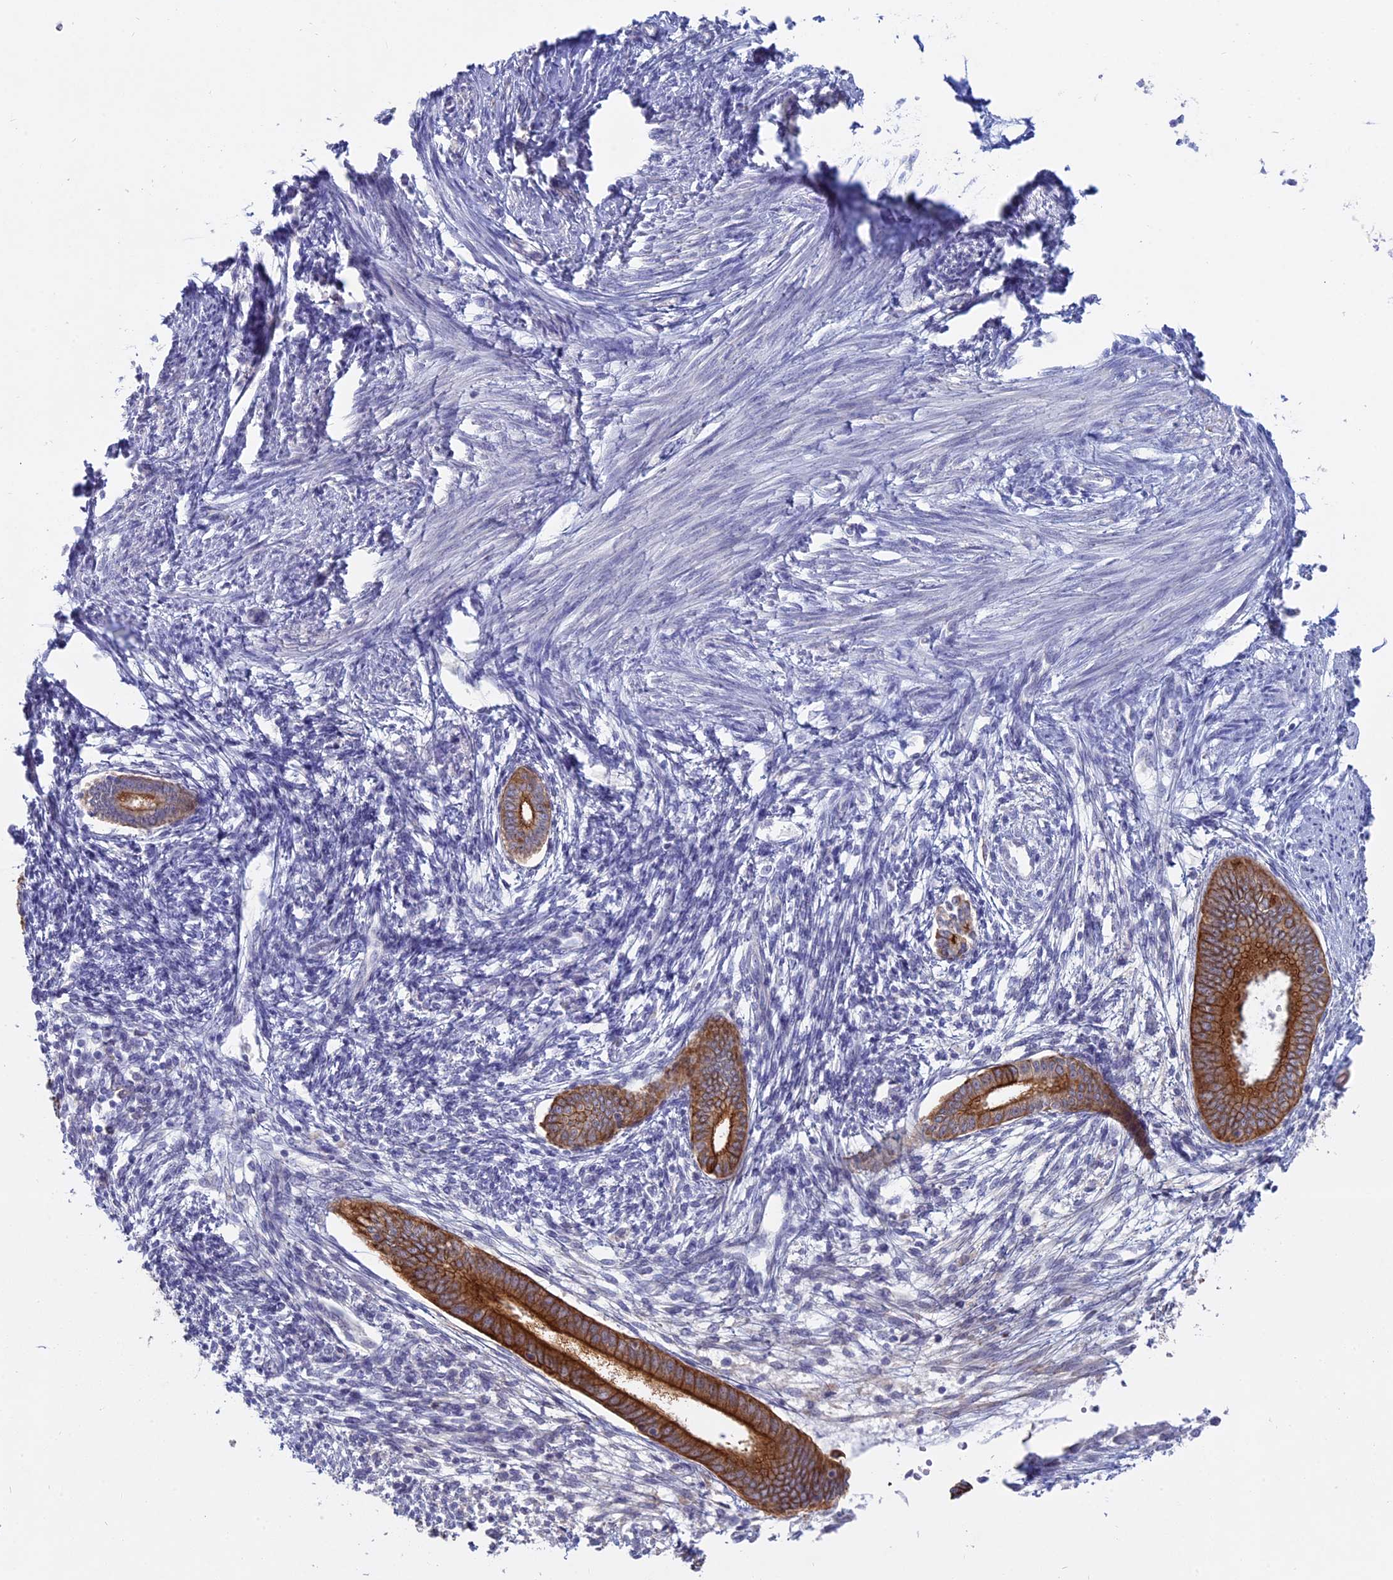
{"staining": {"intensity": "negative", "quantity": "none", "location": "none"}, "tissue": "endometrium", "cell_type": "Cells in endometrial stroma", "image_type": "normal", "snomed": [{"axis": "morphology", "description": "Normal tissue, NOS"}, {"axis": "topography", "description": "Endometrium"}], "caption": "Immunohistochemical staining of unremarkable human endometrium demonstrates no significant expression in cells in endometrial stroma.", "gene": "MYO5B", "patient": {"sex": "female", "age": 56}}